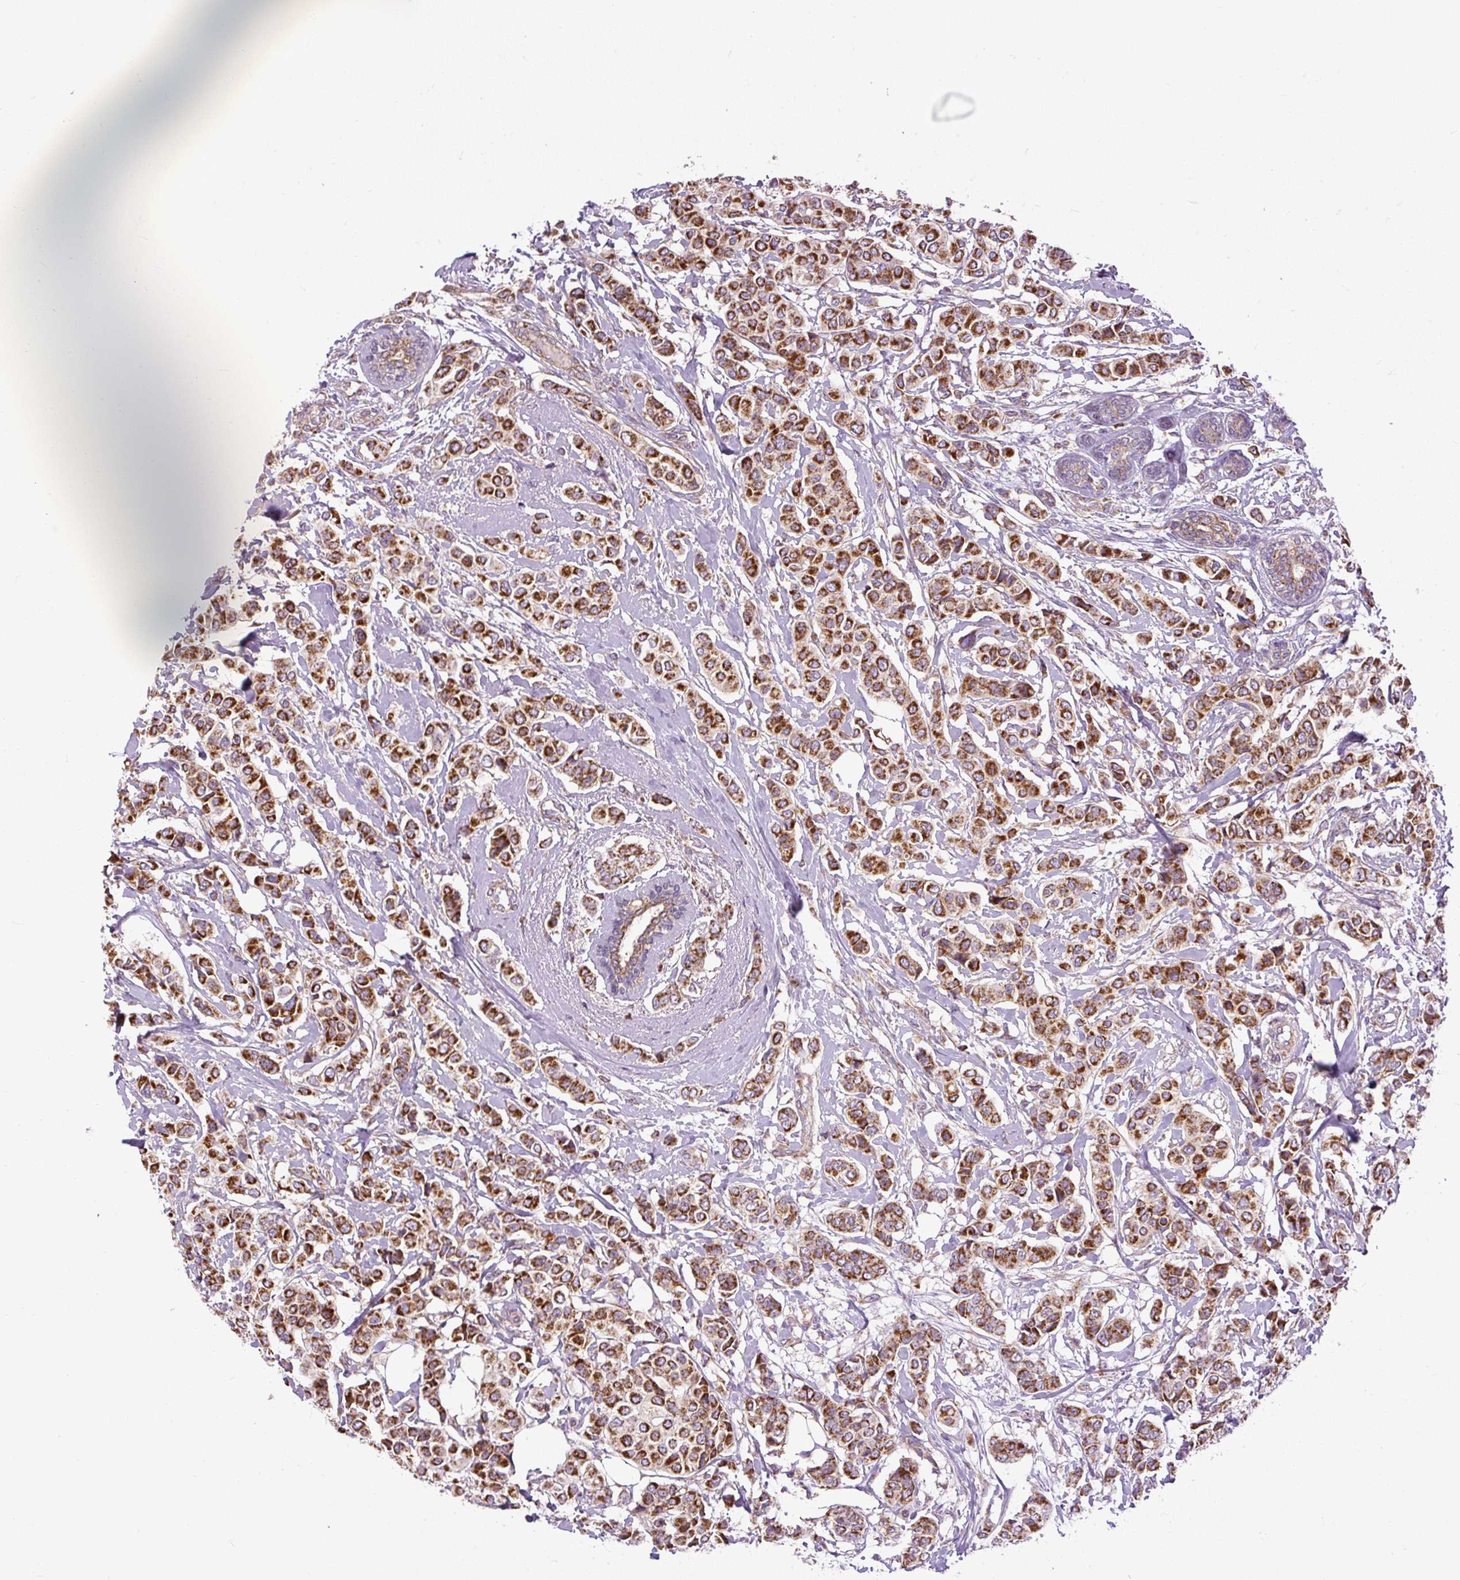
{"staining": {"intensity": "strong", "quantity": ">75%", "location": "cytoplasmic/membranous"}, "tissue": "breast cancer", "cell_type": "Tumor cells", "image_type": "cancer", "snomed": [{"axis": "morphology", "description": "Lobular carcinoma"}, {"axis": "topography", "description": "Breast"}], "caption": "DAB (3,3'-diaminobenzidine) immunohistochemical staining of human breast lobular carcinoma exhibits strong cytoplasmic/membranous protein staining in approximately >75% of tumor cells.", "gene": "TM2D3", "patient": {"sex": "female", "age": 51}}